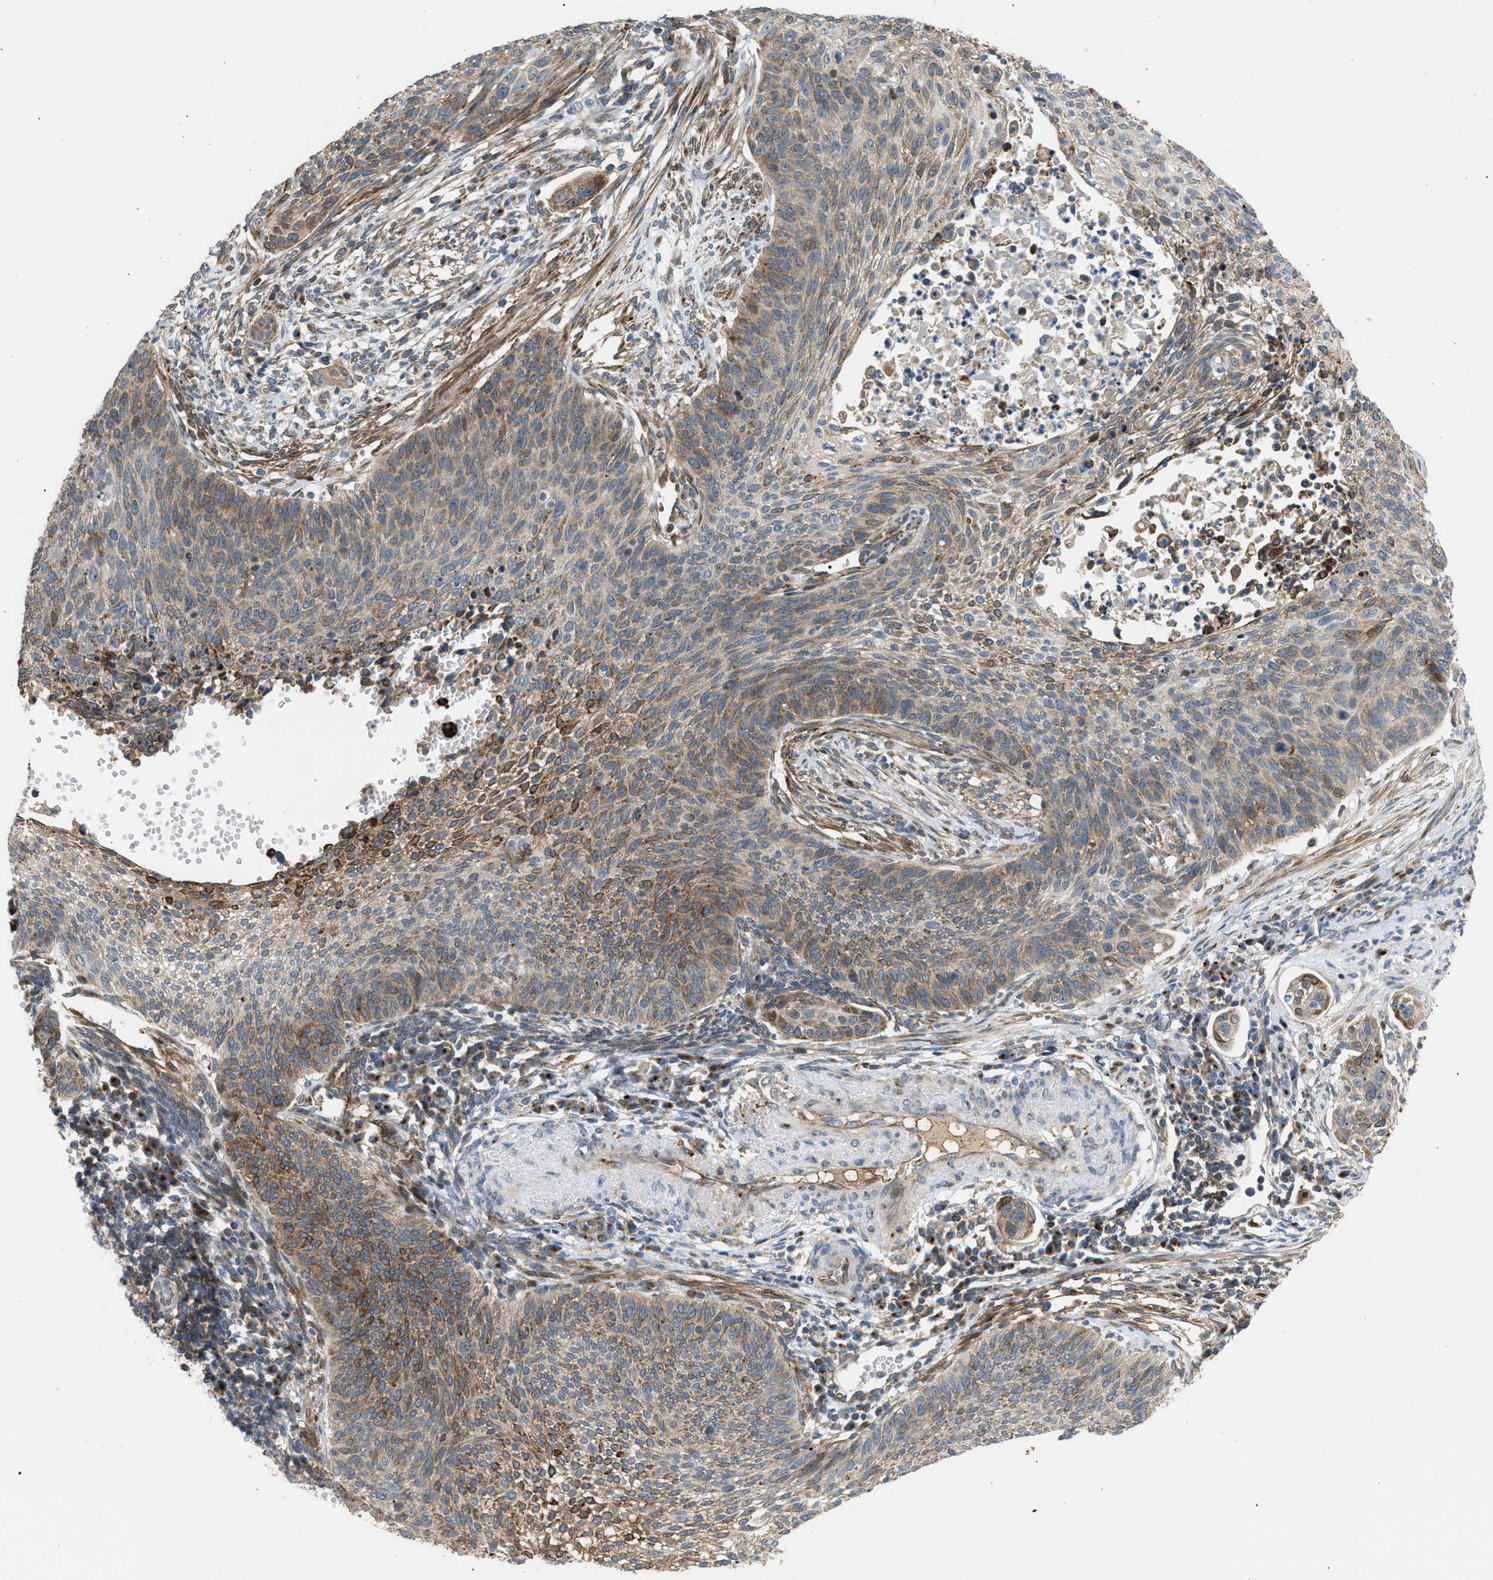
{"staining": {"intensity": "moderate", "quantity": "25%-75%", "location": "cytoplasmic/membranous"}, "tissue": "cervical cancer", "cell_type": "Tumor cells", "image_type": "cancer", "snomed": [{"axis": "morphology", "description": "Squamous cell carcinoma, NOS"}, {"axis": "topography", "description": "Cervix"}], "caption": "There is medium levels of moderate cytoplasmic/membranous positivity in tumor cells of cervical squamous cell carcinoma, as demonstrated by immunohistochemical staining (brown color).", "gene": "DIPK1A", "patient": {"sex": "female", "age": 70}}